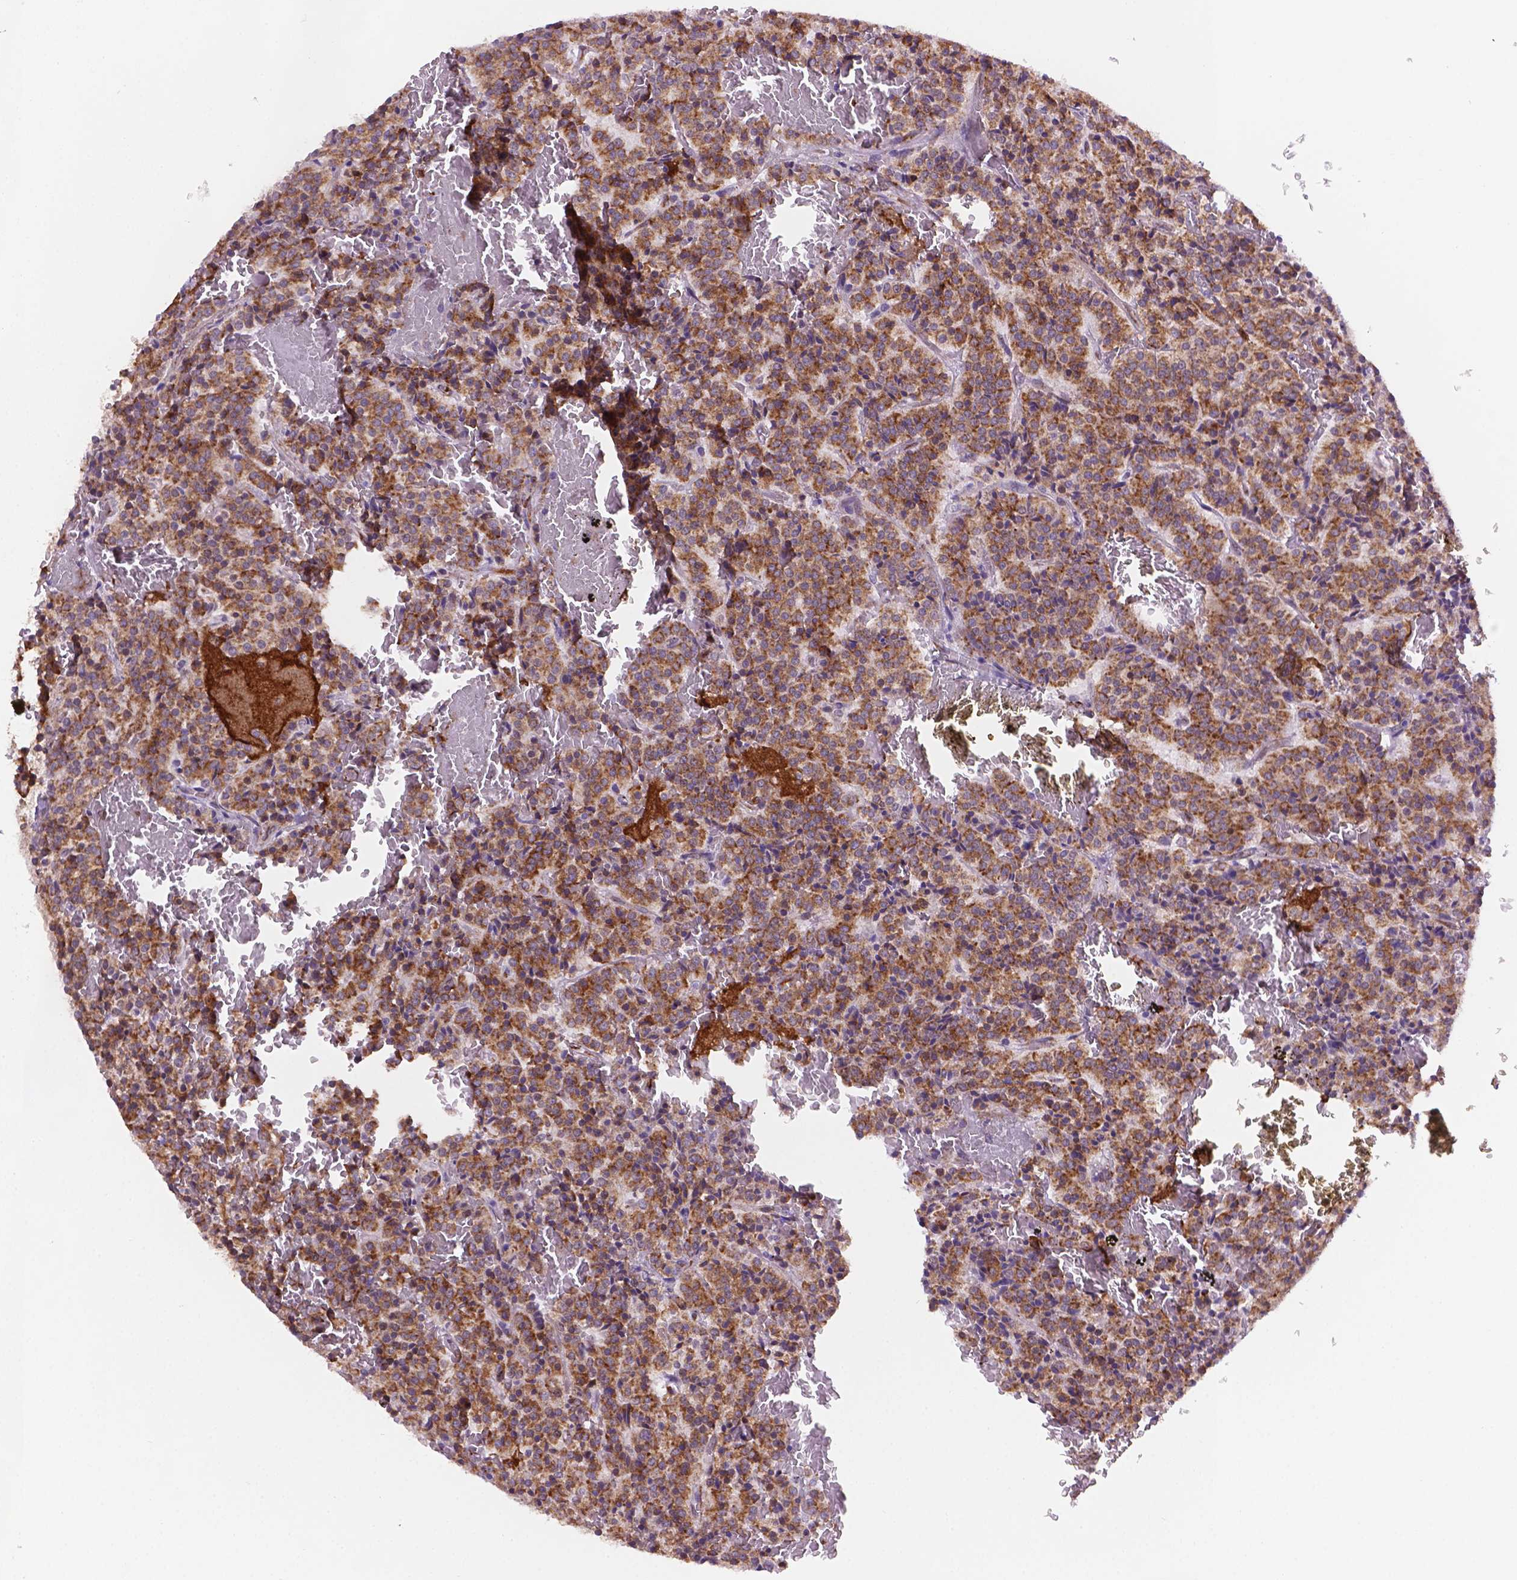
{"staining": {"intensity": "moderate", "quantity": ">75%", "location": "cytoplasmic/membranous"}, "tissue": "carcinoid", "cell_type": "Tumor cells", "image_type": "cancer", "snomed": [{"axis": "morphology", "description": "Carcinoid, malignant, NOS"}, {"axis": "topography", "description": "Lung"}], "caption": "This is an image of immunohistochemistry (IHC) staining of malignant carcinoid, which shows moderate staining in the cytoplasmic/membranous of tumor cells.", "gene": "FNIP1", "patient": {"sex": "male", "age": 70}}